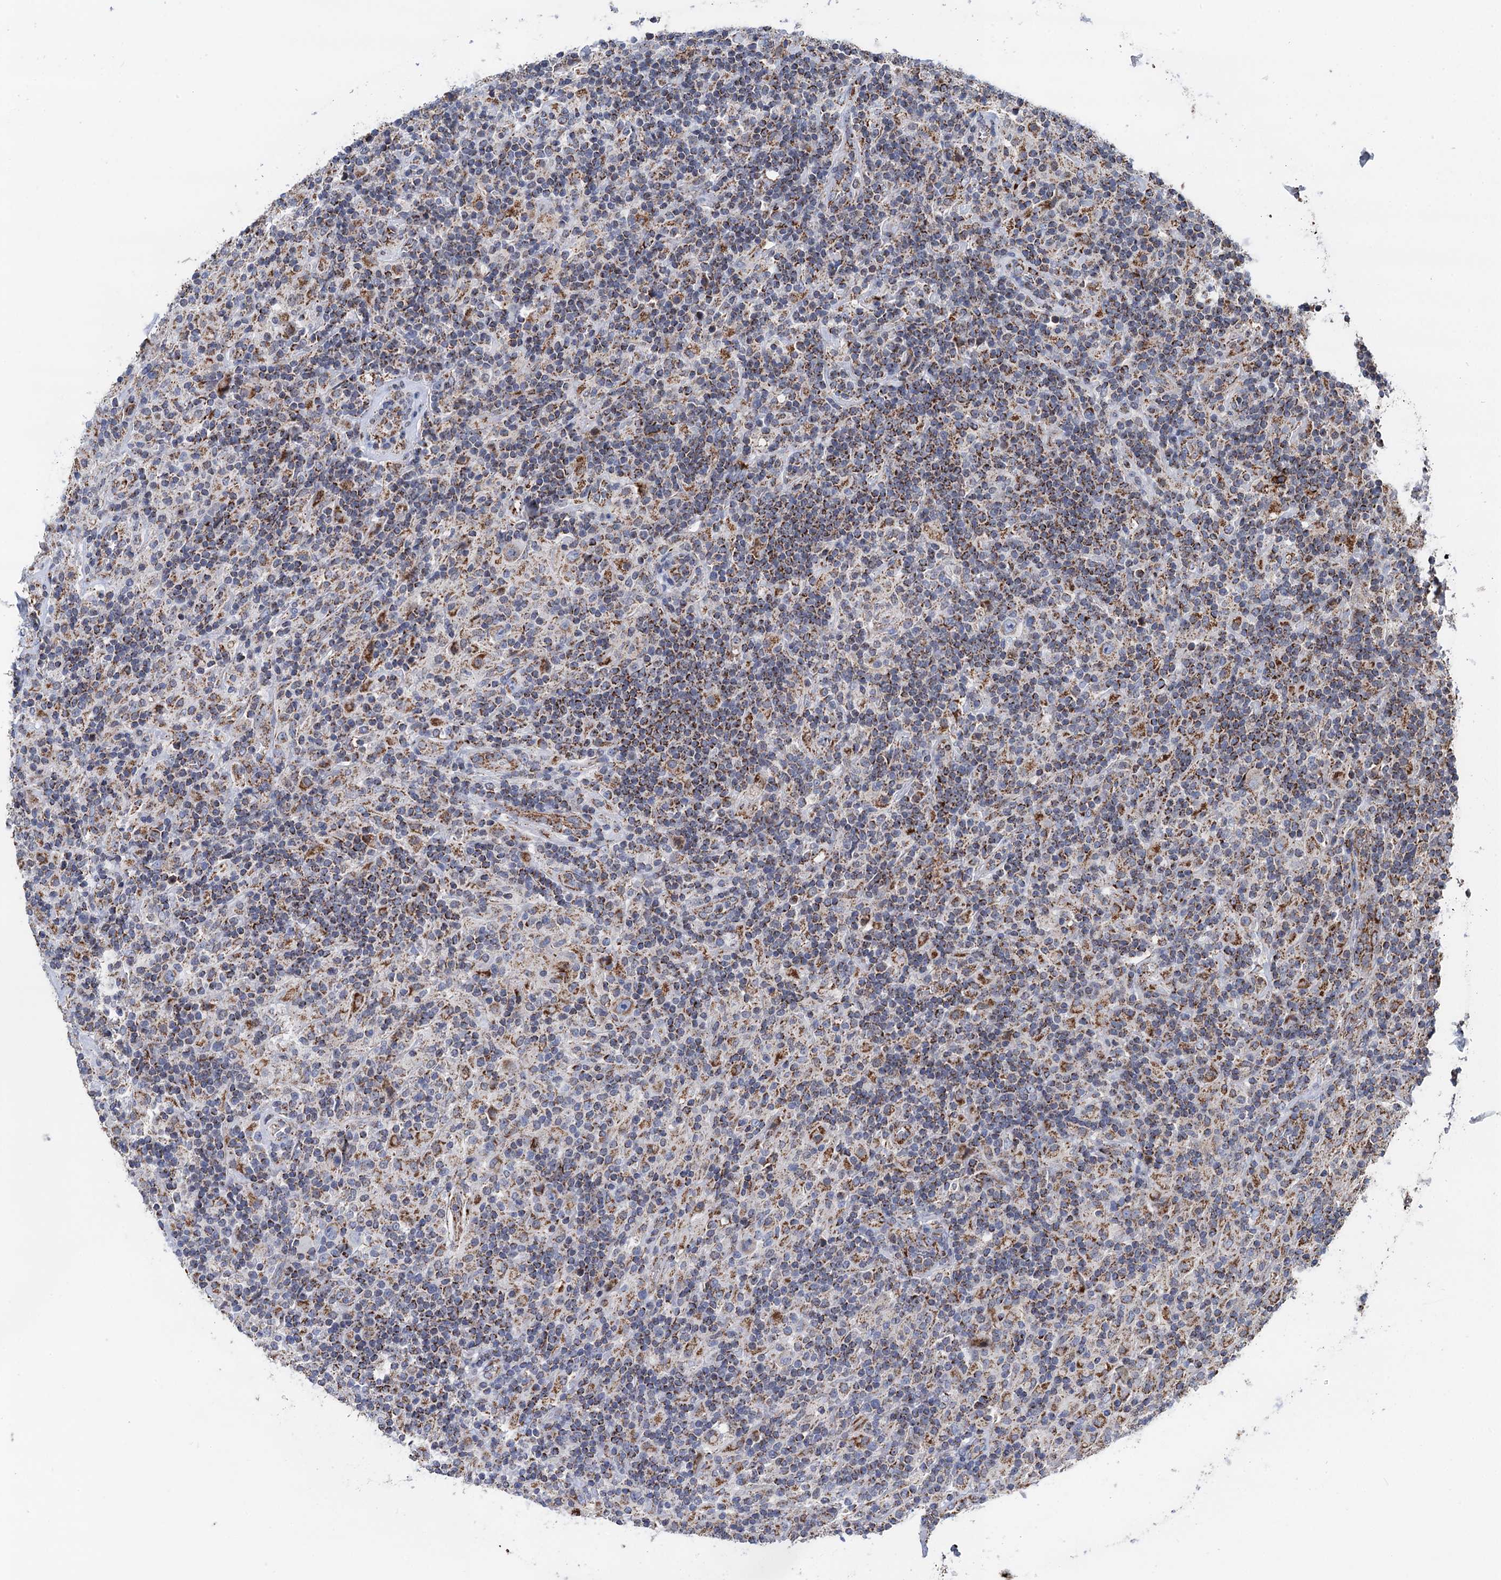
{"staining": {"intensity": "moderate", "quantity": ">75%", "location": "cytoplasmic/membranous"}, "tissue": "lymphoma", "cell_type": "Tumor cells", "image_type": "cancer", "snomed": [{"axis": "morphology", "description": "Hodgkin's disease, NOS"}, {"axis": "topography", "description": "Lymph node"}], "caption": "Human lymphoma stained with a protein marker exhibits moderate staining in tumor cells.", "gene": "DGLUCY", "patient": {"sex": "male", "age": 70}}